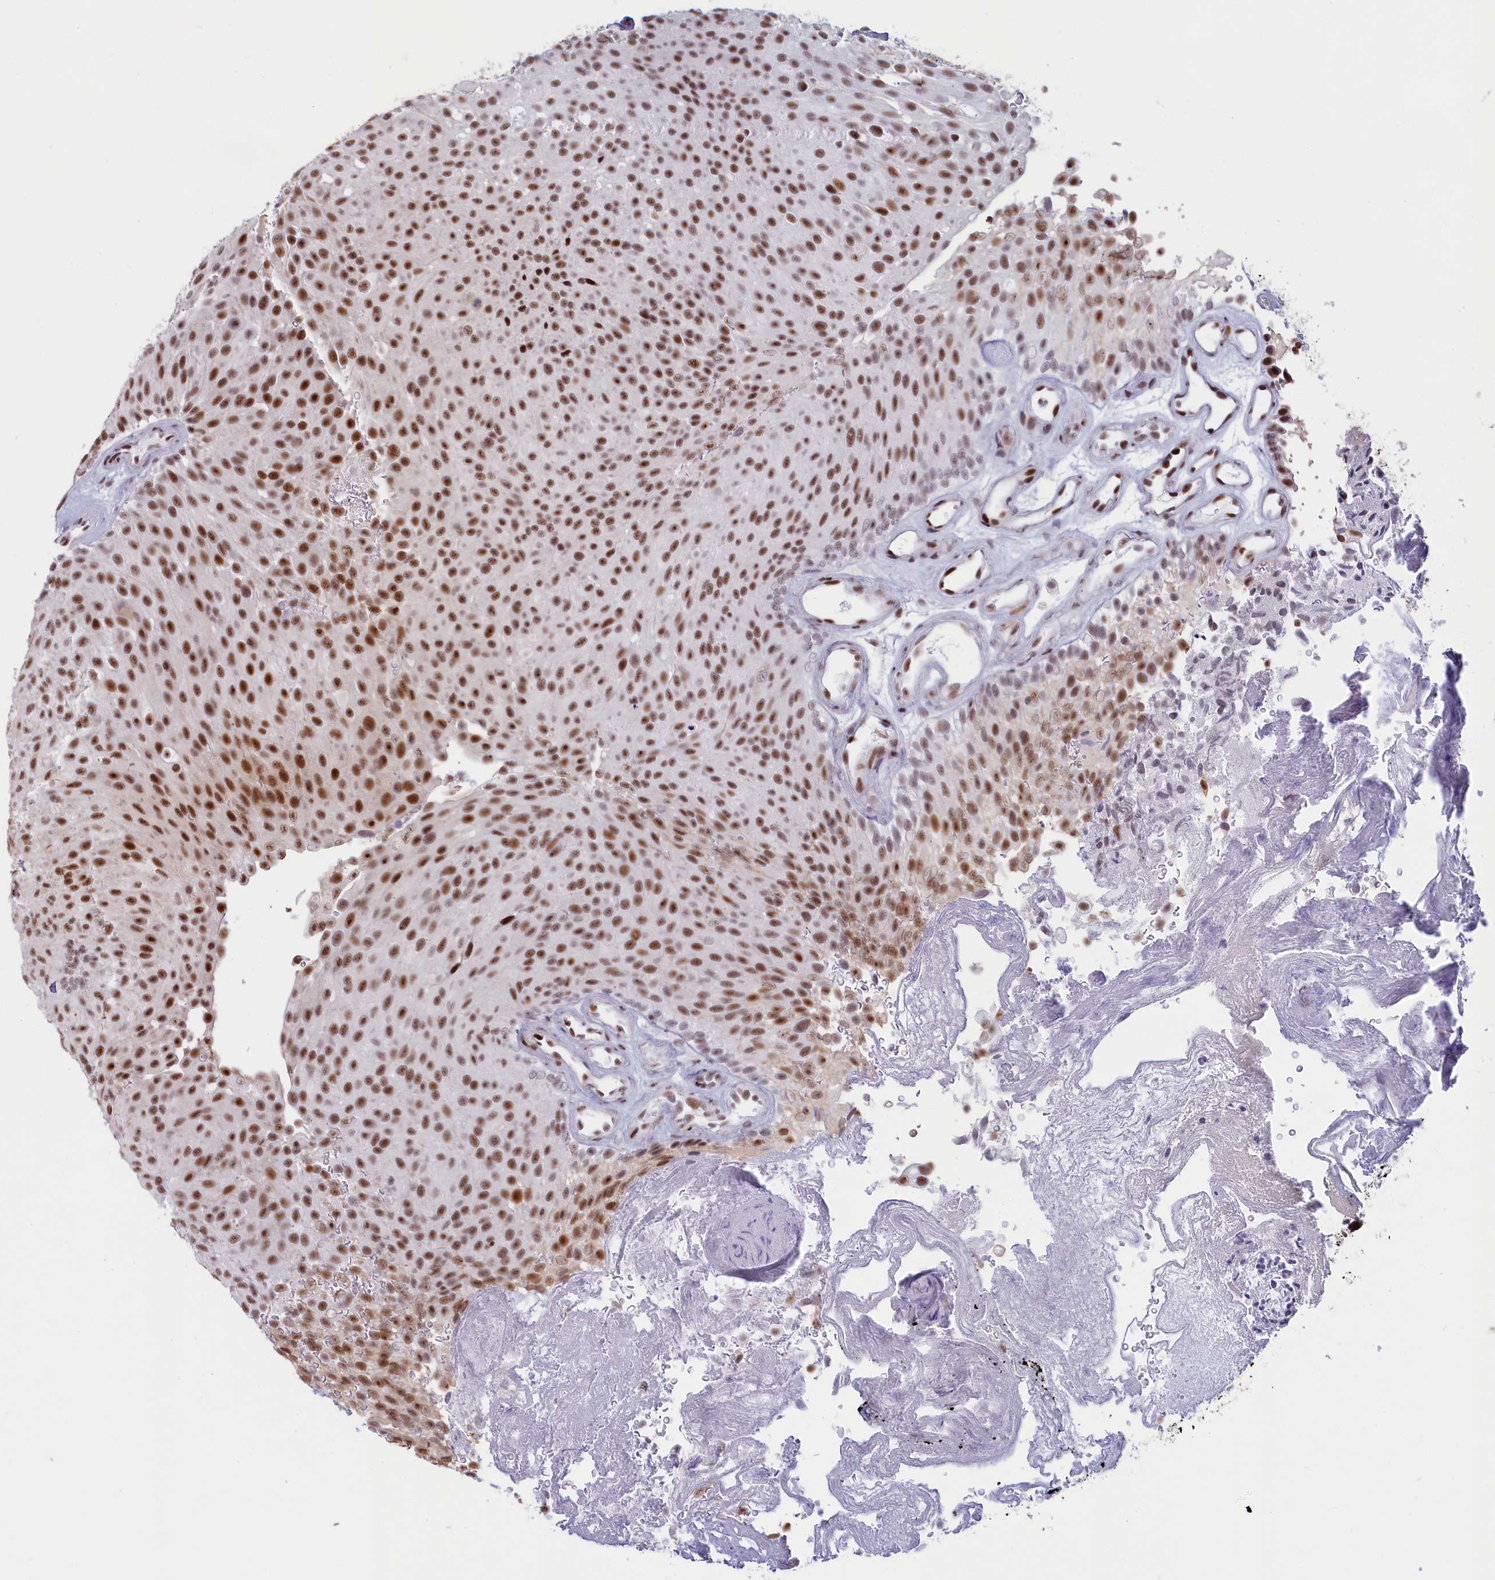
{"staining": {"intensity": "moderate", "quantity": ">75%", "location": "nuclear"}, "tissue": "urothelial cancer", "cell_type": "Tumor cells", "image_type": "cancer", "snomed": [{"axis": "morphology", "description": "Urothelial carcinoma, Low grade"}, {"axis": "topography", "description": "Urinary bladder"}], "caption": "Urothelial cancer was stained to show a protein in brown. There is medium levels of moderate nuclear staining in about >75% of tumor cells. The protein of interest is stained brown, and the nuclei are stained in blue (DAB IHC with brightfield microscopy, high magnification).", "gene": "SNRNP70", "patient": {"sex": "male", "age": 78}}